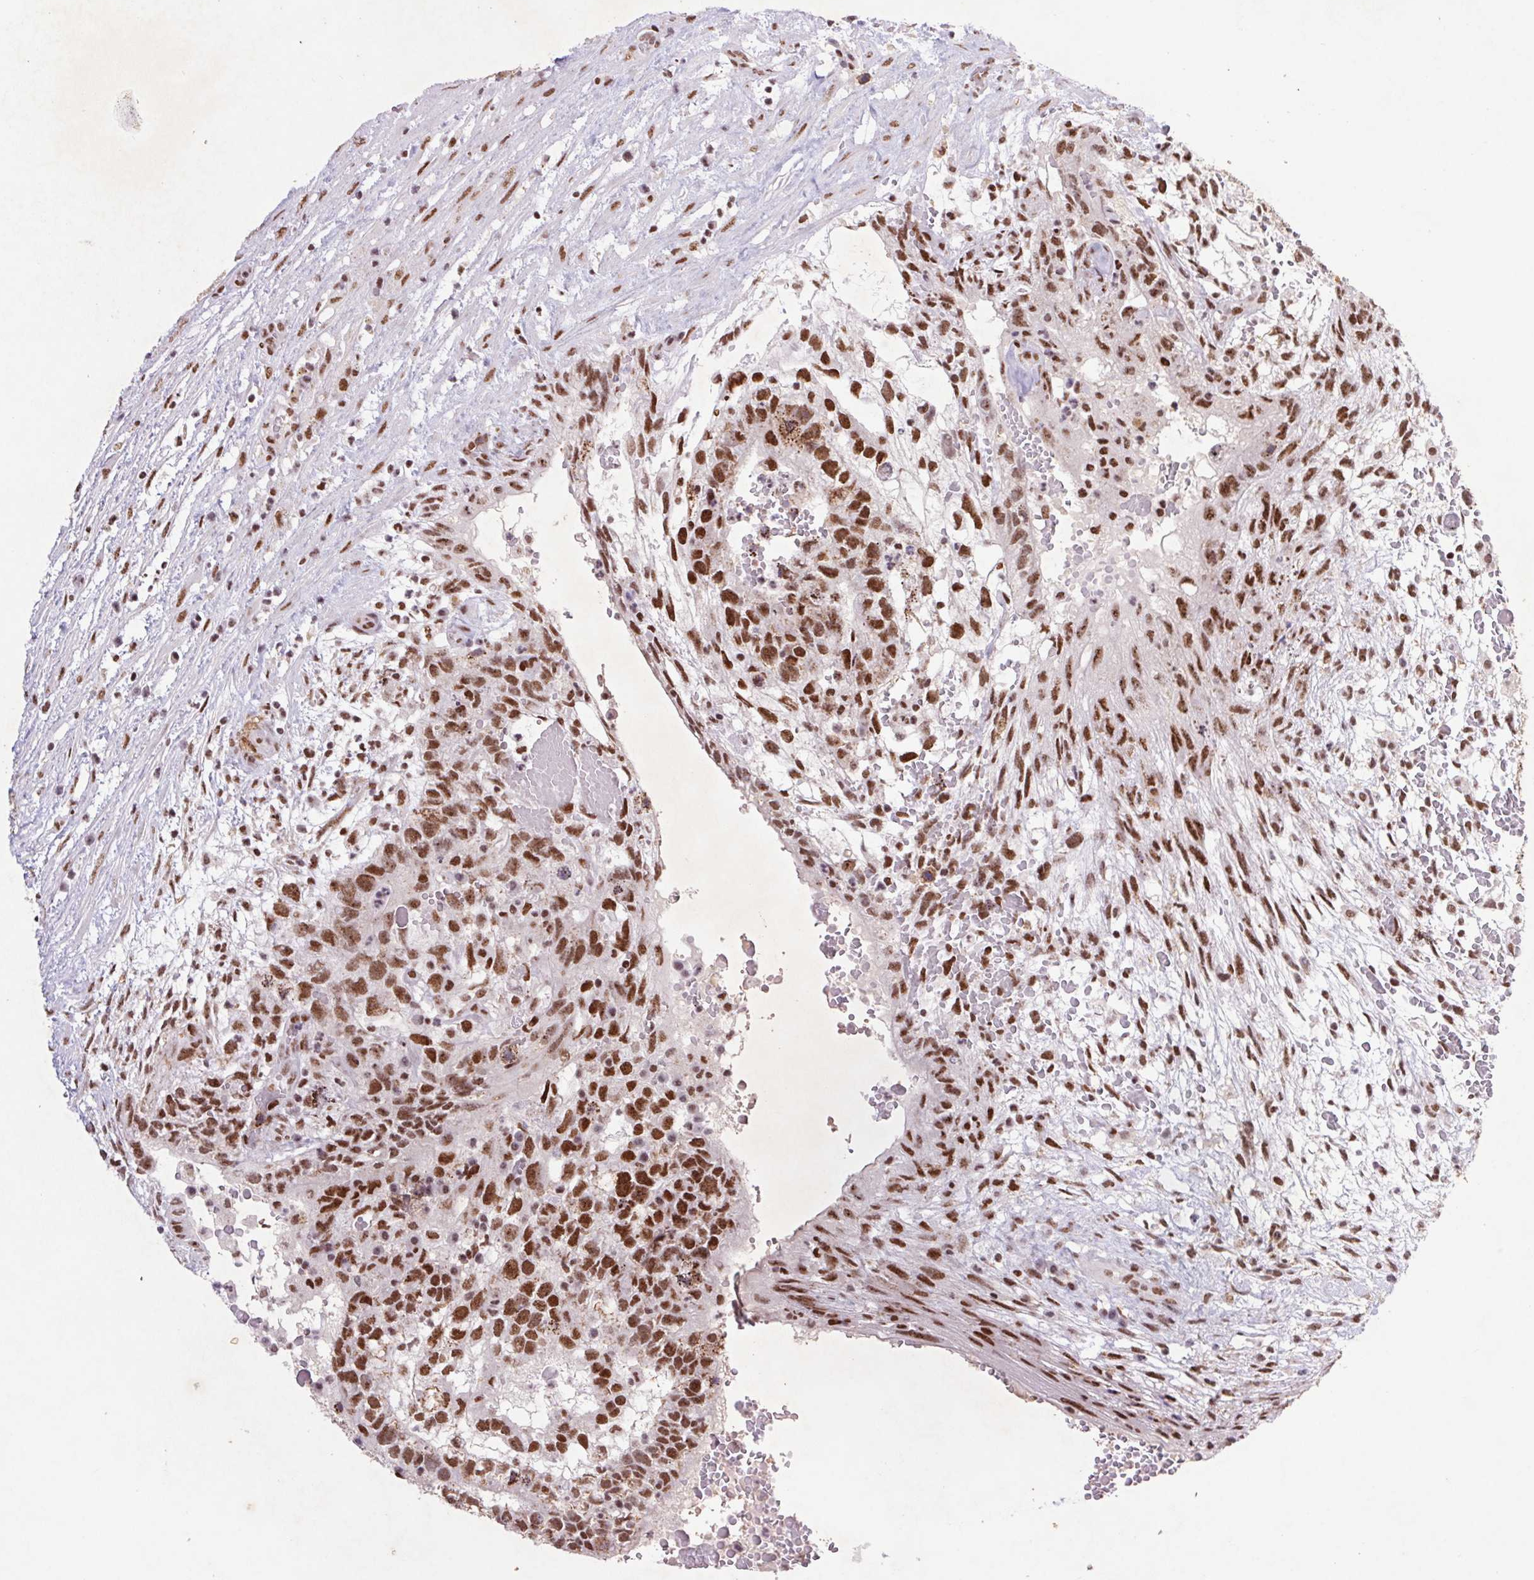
{"staining": {"intensity": "strong", "quantity": ">75%", "location": "nuclear"}, "tissue": "testis cancer", "cell_type": "Tumor cells", "image_type": "cancer", "snomed": [{"axis": "morphology", "description": "Normal tissue, NOS"}, {"axis": "morphology", "description": "Carcinoma, Embryonal, NOS"}, {"axis": "topography", "description": "Testis"}], "caption": "Testis embryonal carcinoma stained with a brown dye exhibits strong nuclear positive staining in about >75% of tumor cells.", "gene": "LDLRAD4", "patient": {"sex": "male", "age": 32}}